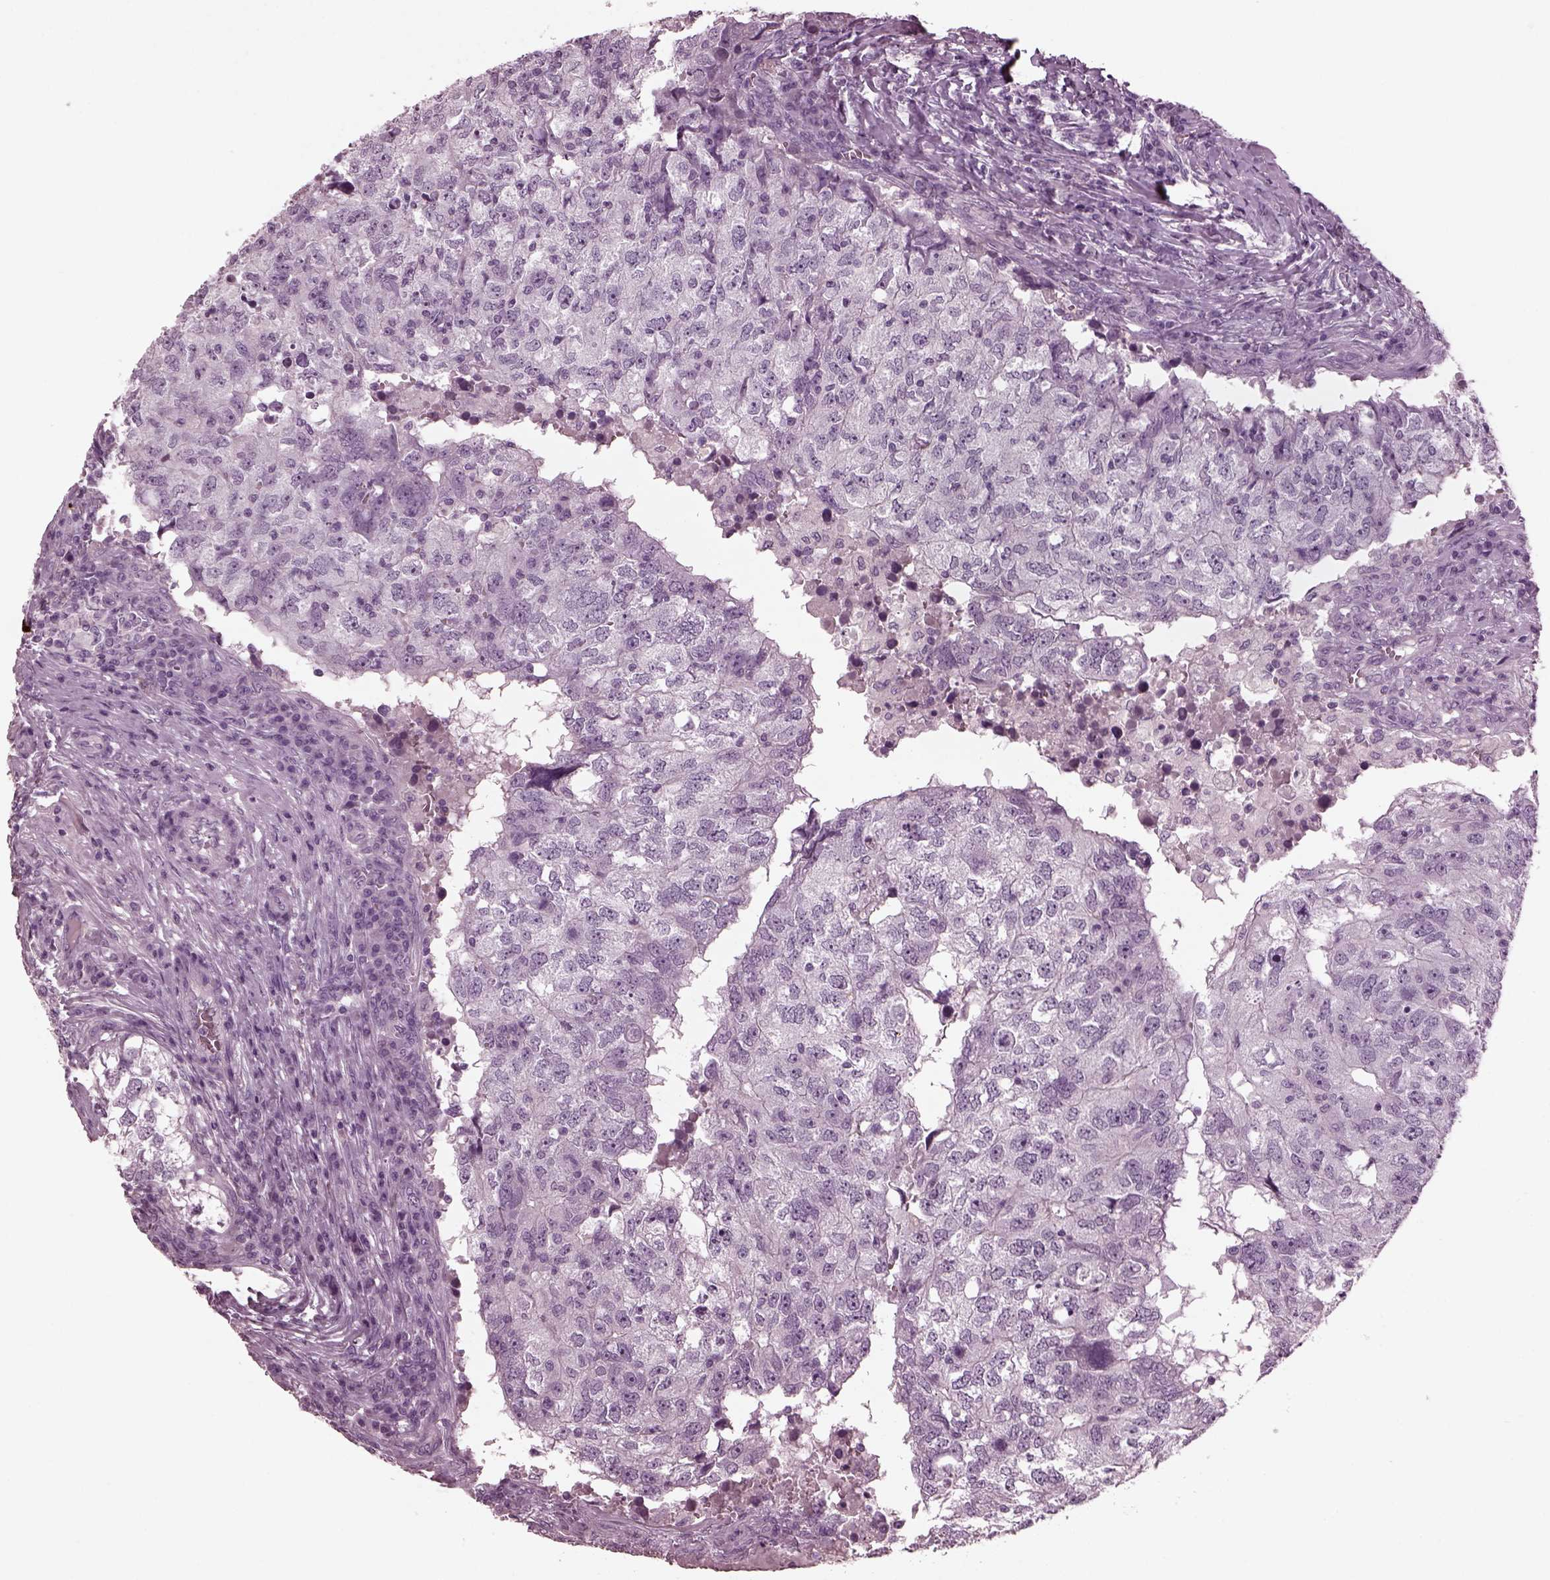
{"staining": {"intensity": "negative", "quantity": "none", "location": "none"}, "tissue": "breast cancer", "cell_type": "Tumor cells", "image_type": "cancer", "snomed": [{"axis": "morphology", "description": "Duct carcinoma"}, {"axis": "topography", "description": "Breast"}], "caption": "A micrograph of intraductal carcinoma (breast) stained for a protein exhibits no brown staining in tumor cells.", "gene": "MIB2", "patient": {"sex": "female", "age": 30}}